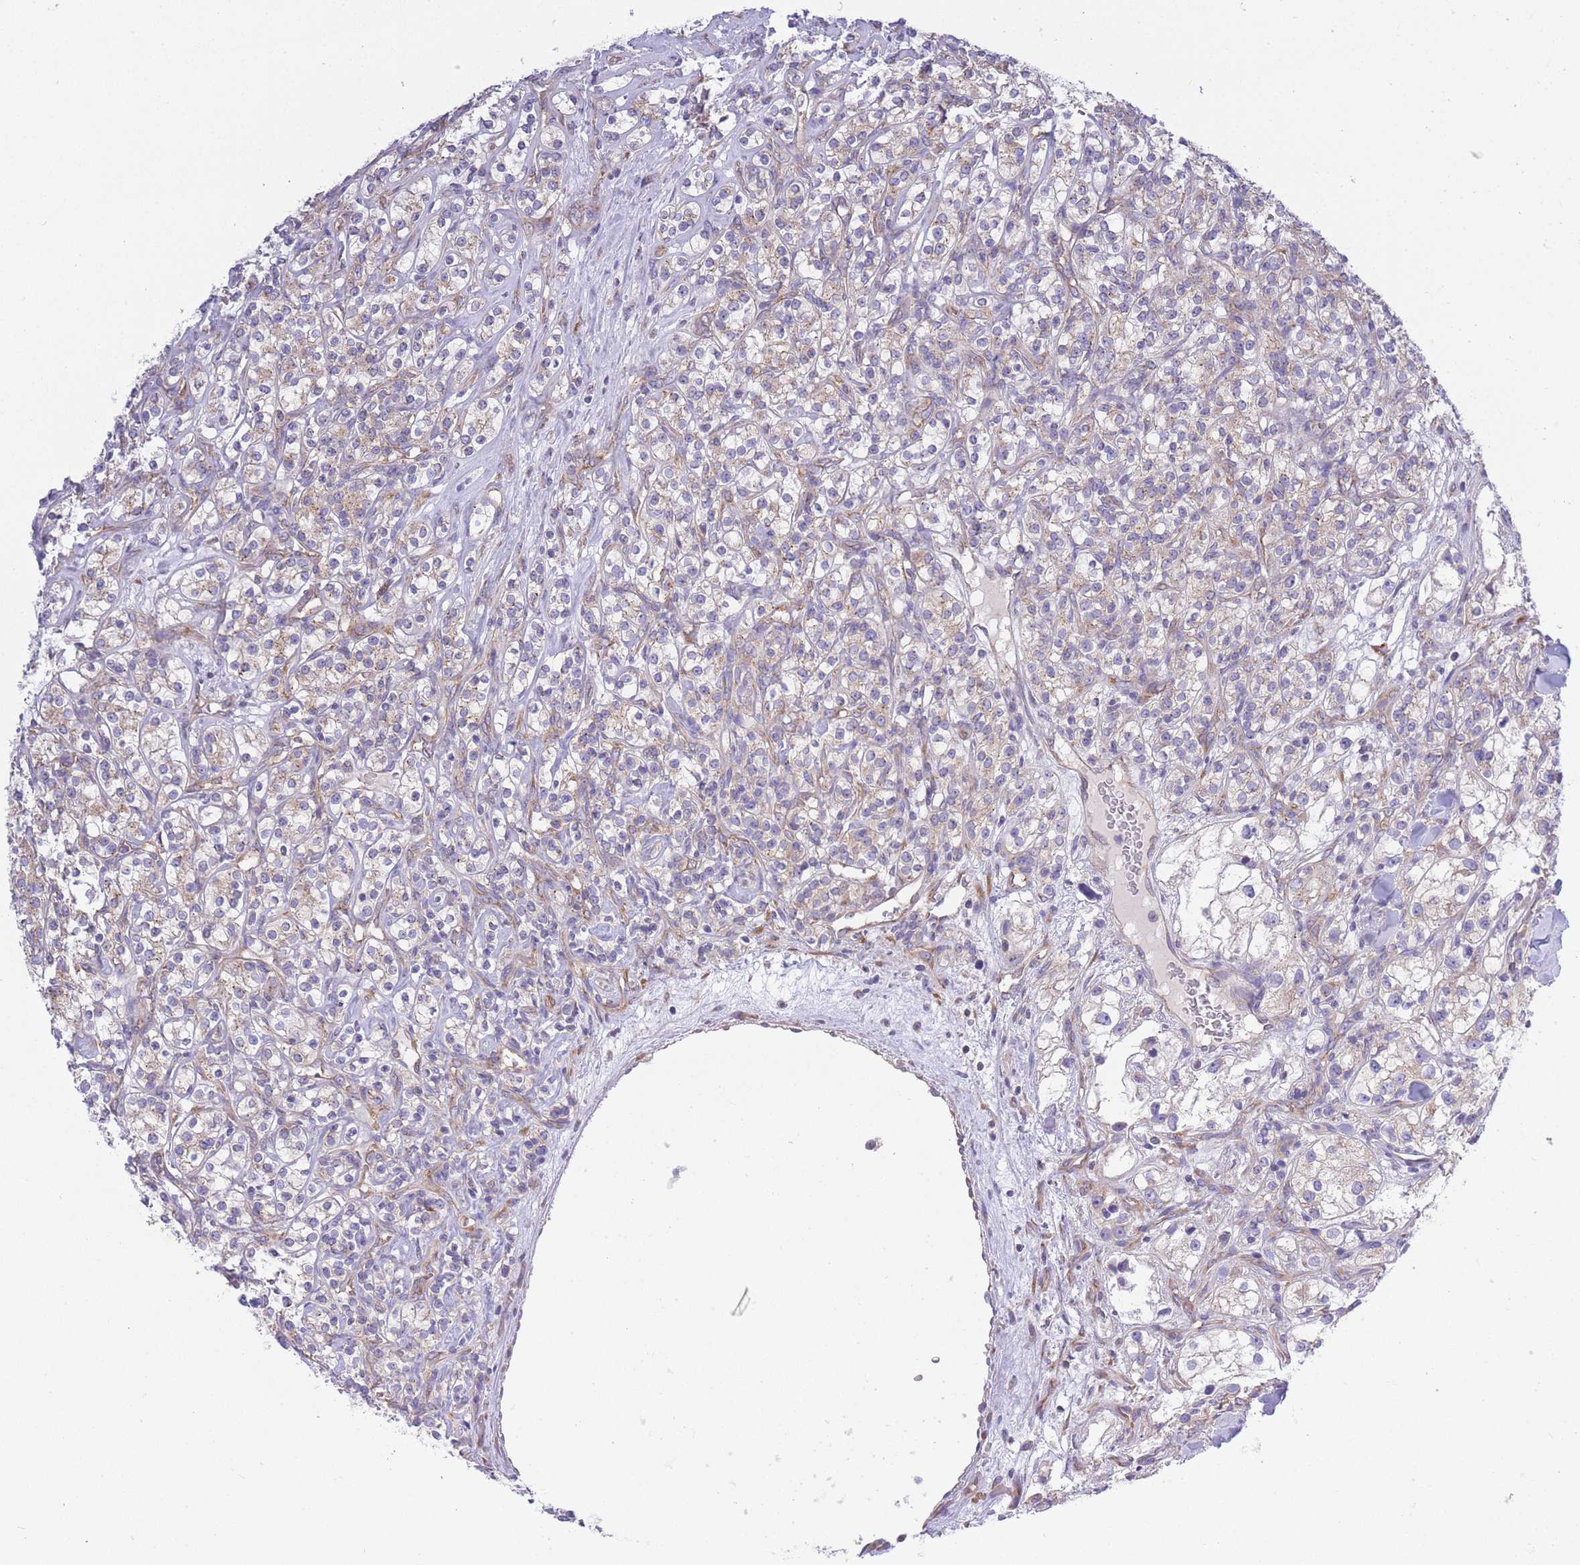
{"staining": {"intensity": "weak", "quantity": "<25%", "location": "cytoplasmic/membranous"}, "tissue": "renal cancer", "cell_type": "Tumor cells", "image_type": "cancer", "snomed": [{"axis": "morphology", "description": "Adenocarcinoma, NOS"}, {"axis": "topography", "description": "Kidney"}], "caption": "Micrograph shows no significant protein expression in tumor cells of renal cancer (adenocarcinoma).", "gene": "COPG2", "patient": {"sex": "male", "age": 77}}